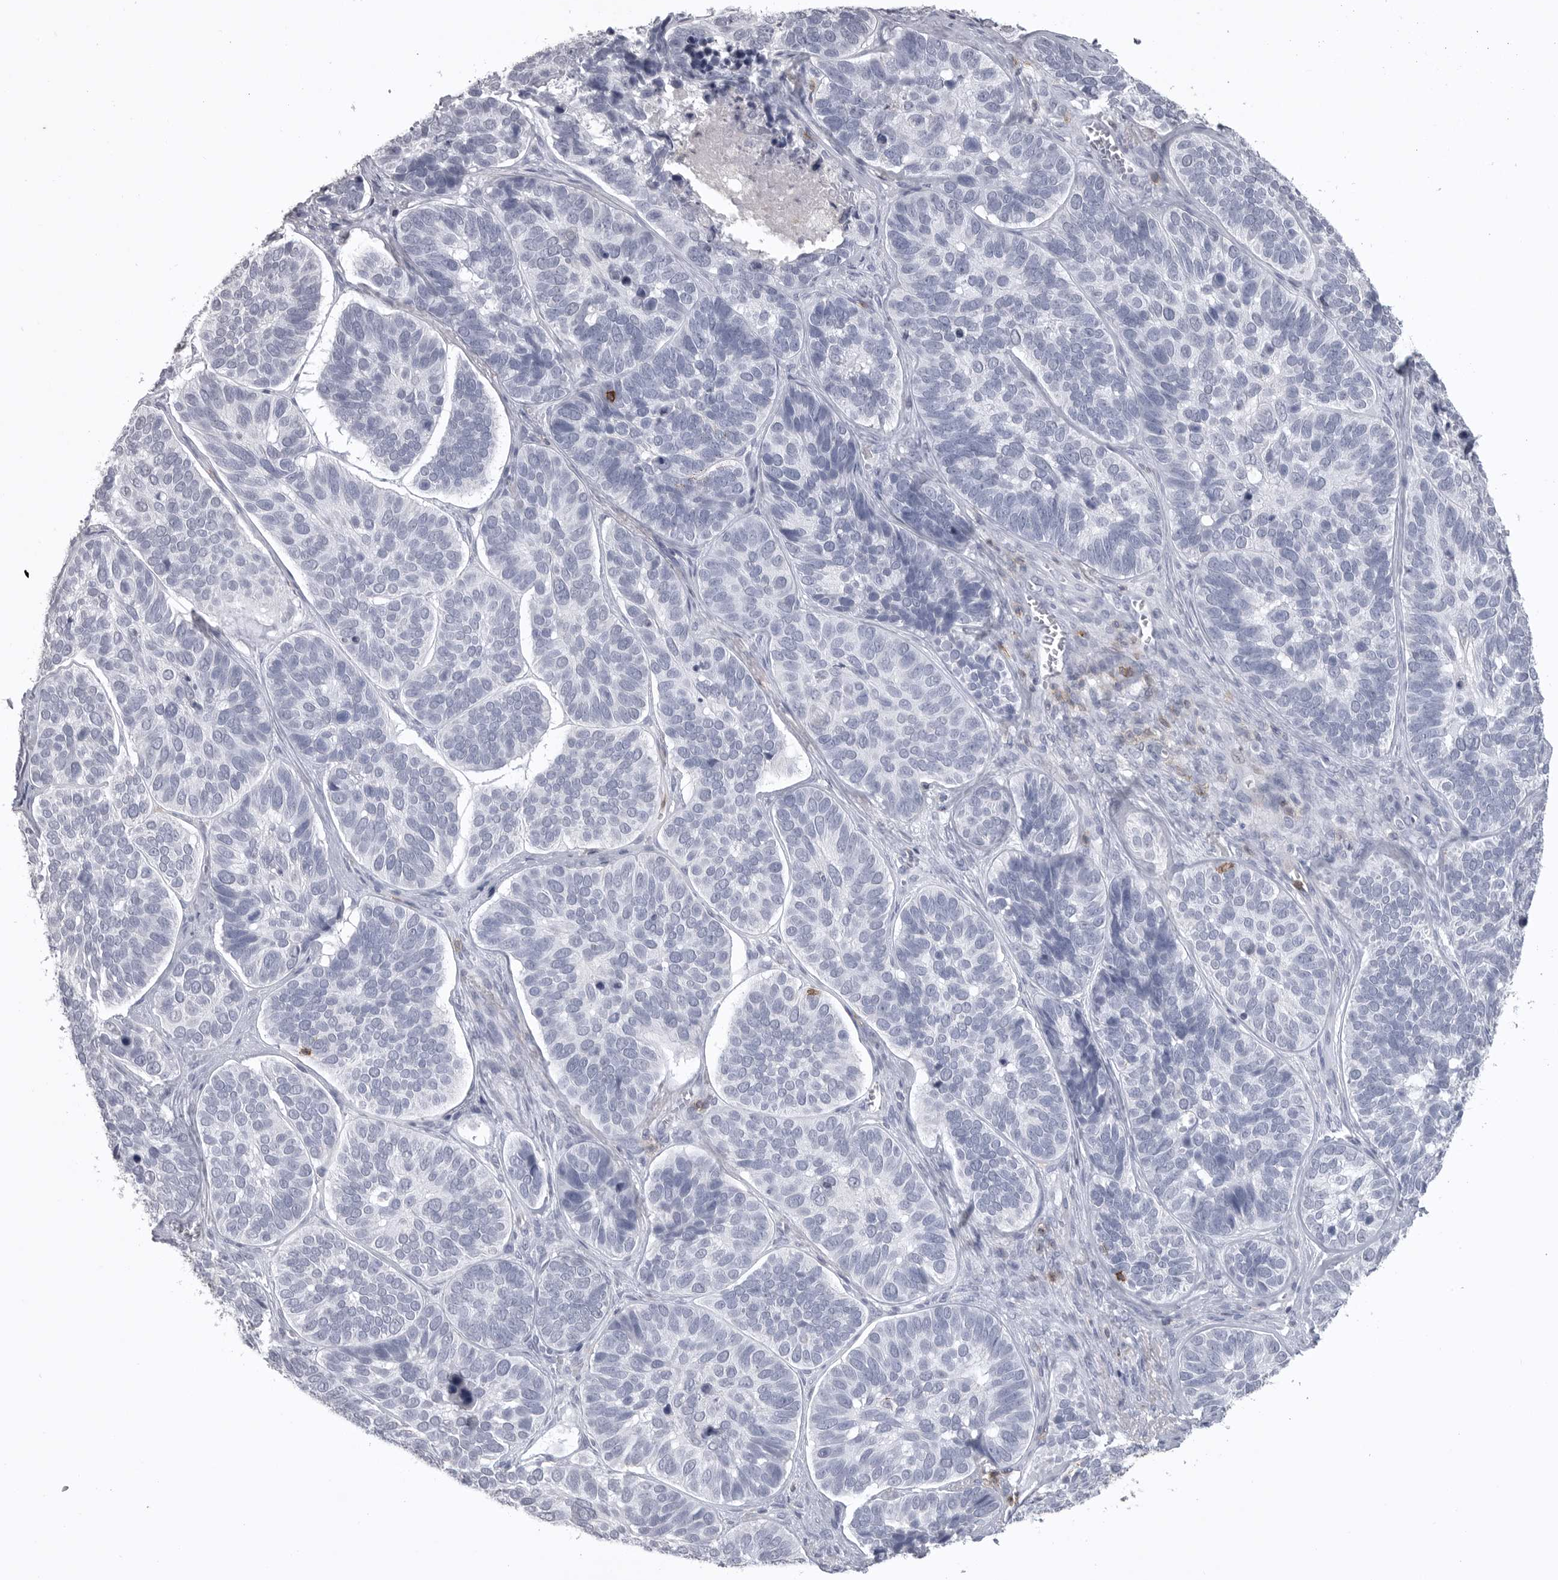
{"staining": {"intensity": "negative", "quantity": "none", "location": "none"}, "tissue": "skin cancer", "cell_type": "Tumor cells", "image_type": "cancer", "snomed": [{"axis": "morphology", "description": "Basal cell carcinoma"}, {"axis": "topography", "description": "Skin"}], "caption": "Tumor cells are negative for protein expression in human basal cell carcinoma (skin).", "gene": "ITGAL", "patient": {"sex": "male", "age": 62}}